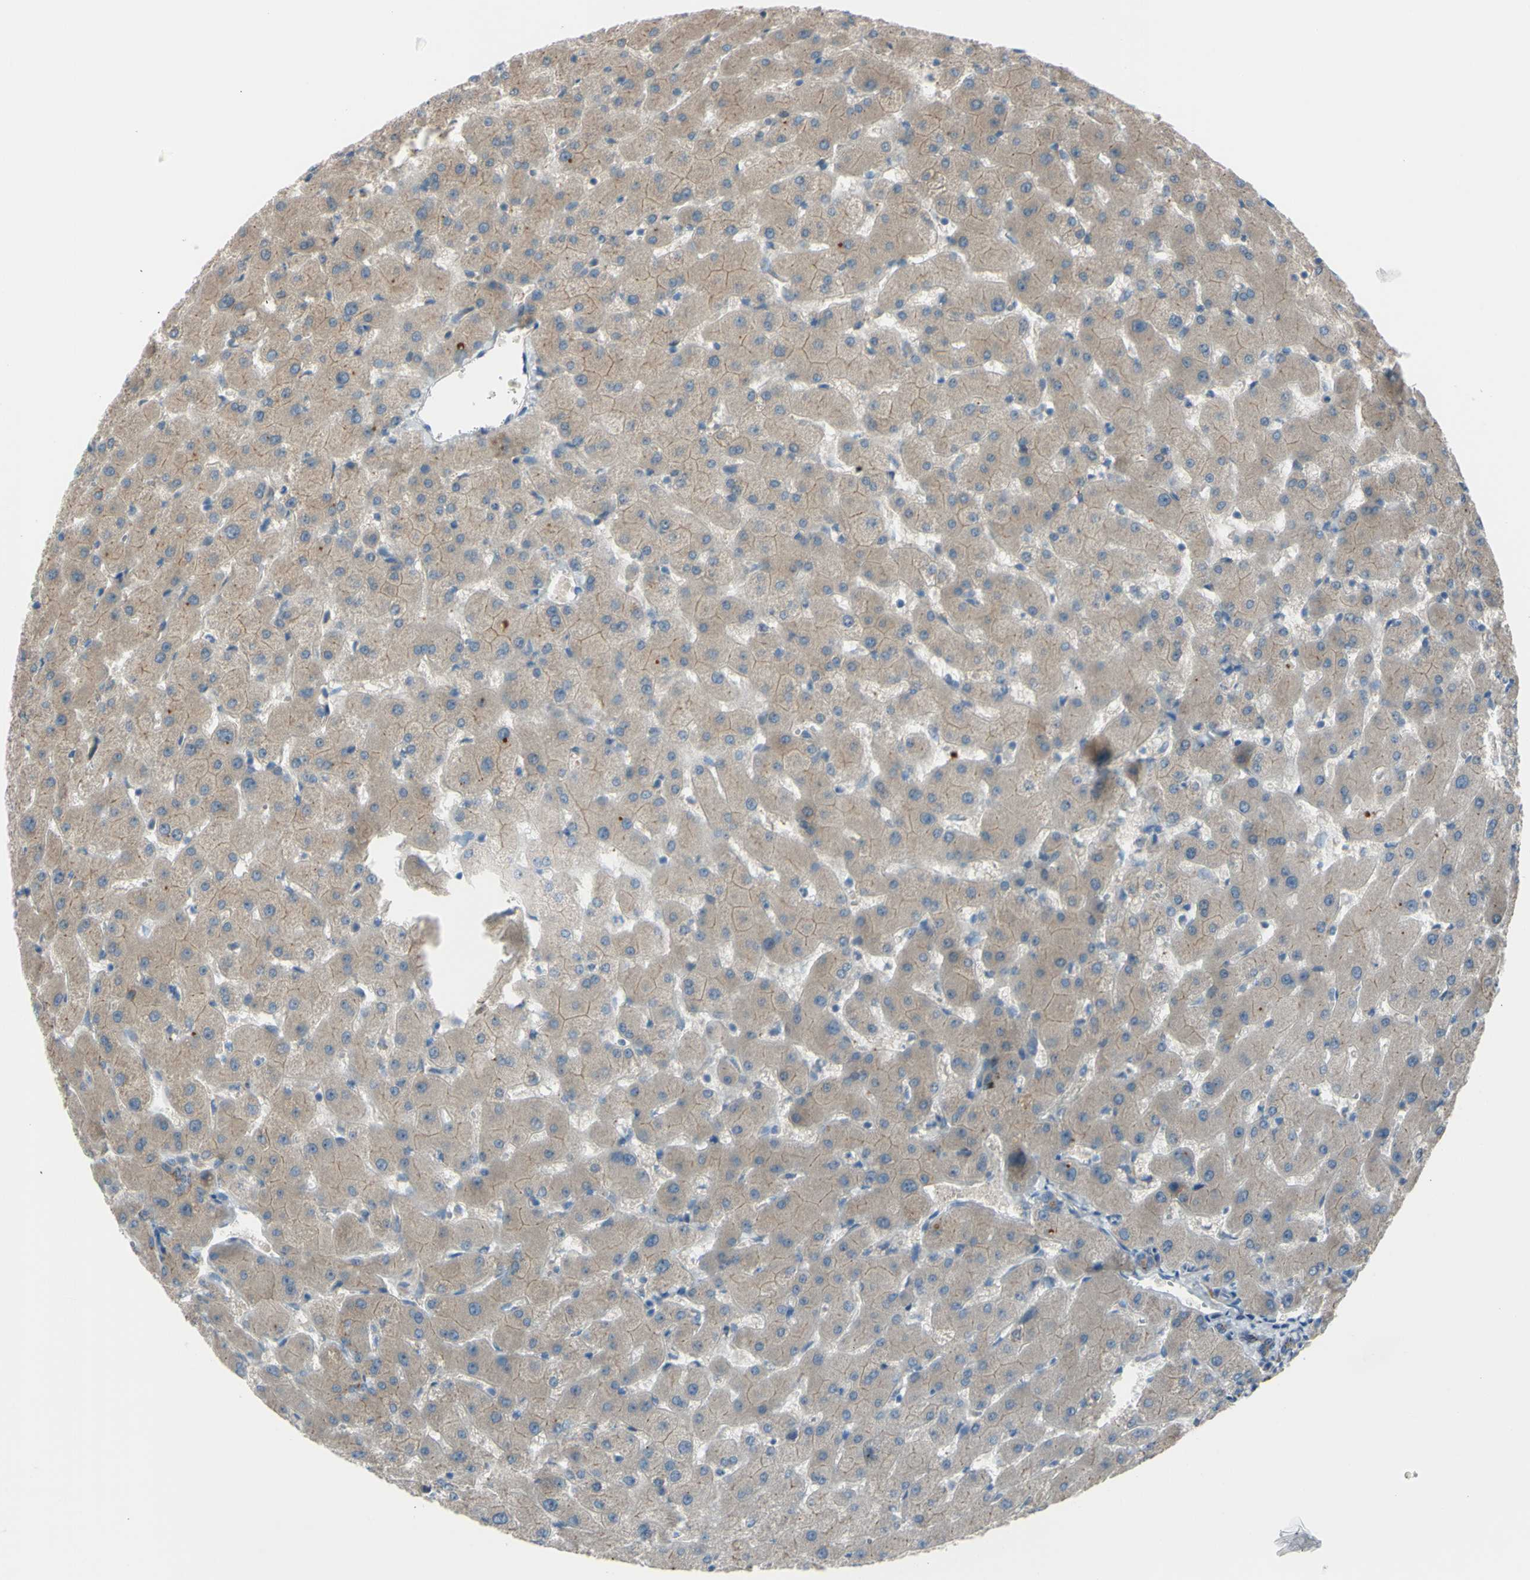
{"staining": {"intensity": "moderate", "quantity": ">75%", "location": "cytoplasmic/membranous"}, "tissue": "liver", "cell_type": "Cholangiocytes", "image_type": "normal", "snomed": [{"axis": "morphology", "description": "Normal tissue, NOS"}, {"axis": "topography", "description": "Liver"}], "caption": "Protein staining exhibits moderate cytoplasmic/membranous staining in about >75% of cholangiocytes in normal liver.", "gene": "ATRN", "patient": {"sex": "female", "age": 63}}